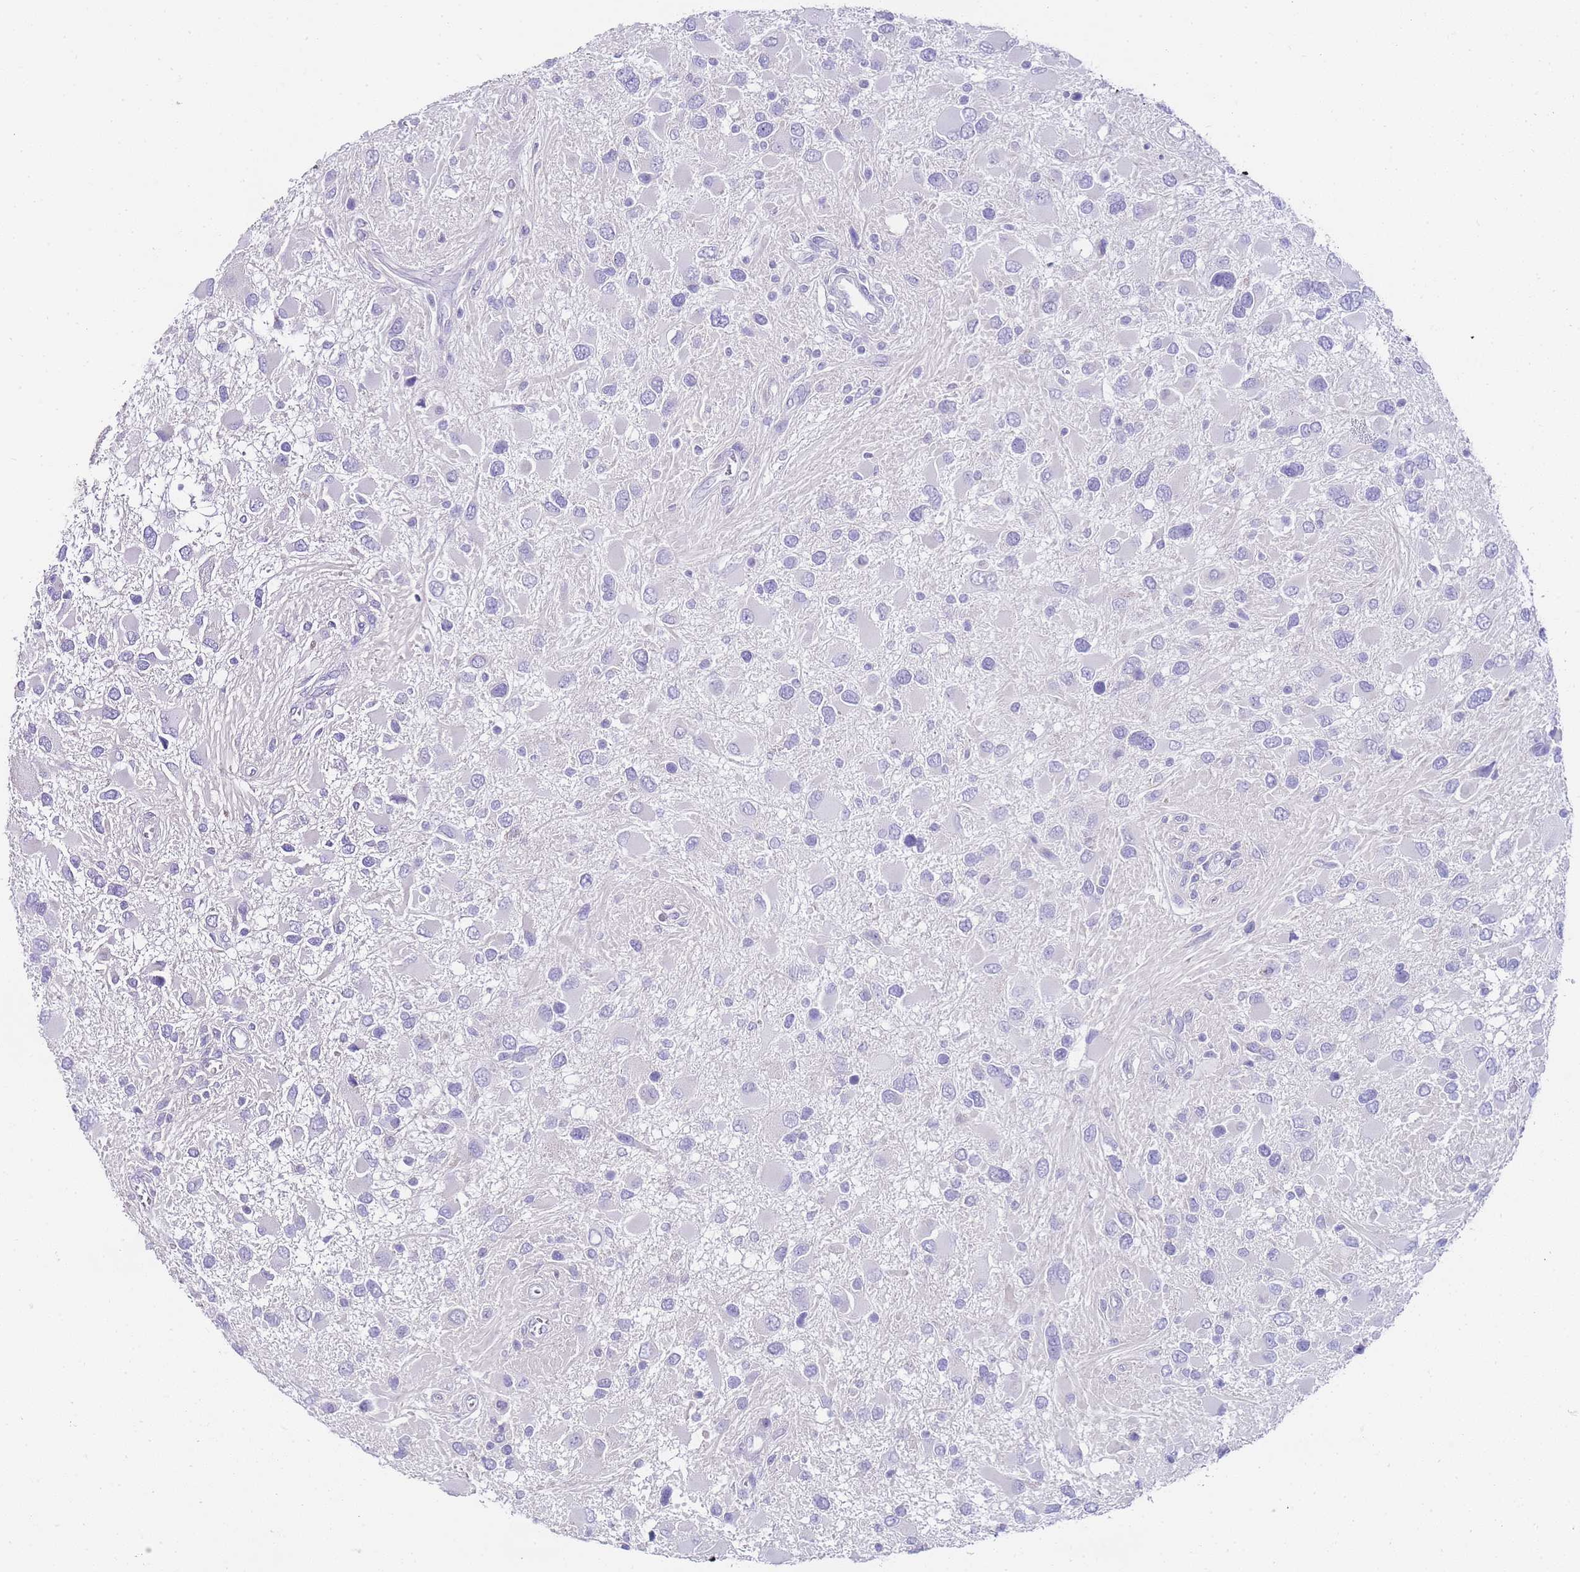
{"staining": {"intensity": "negative", "quantity": "none", "location": "none"}, "tissue": "glioma", "cell_type": "Tumor cells", "image_type": "cancer", "snomed": [{"axis": "morphology", "description": "Glioma, malignant, High grade"}, {"axis": "topography", "description": "Brain"}], "caption": "Immunohistochemistry (IHC) of malignant high-grade glioma demonstrates no positivity in tumor cells. (DAB (3,3'-diaminobenzidine) IHC visualized using brightfield microscopy, high magnification).", "gene": "DPP4", "patient": {"sex": "male", "age": 53}}